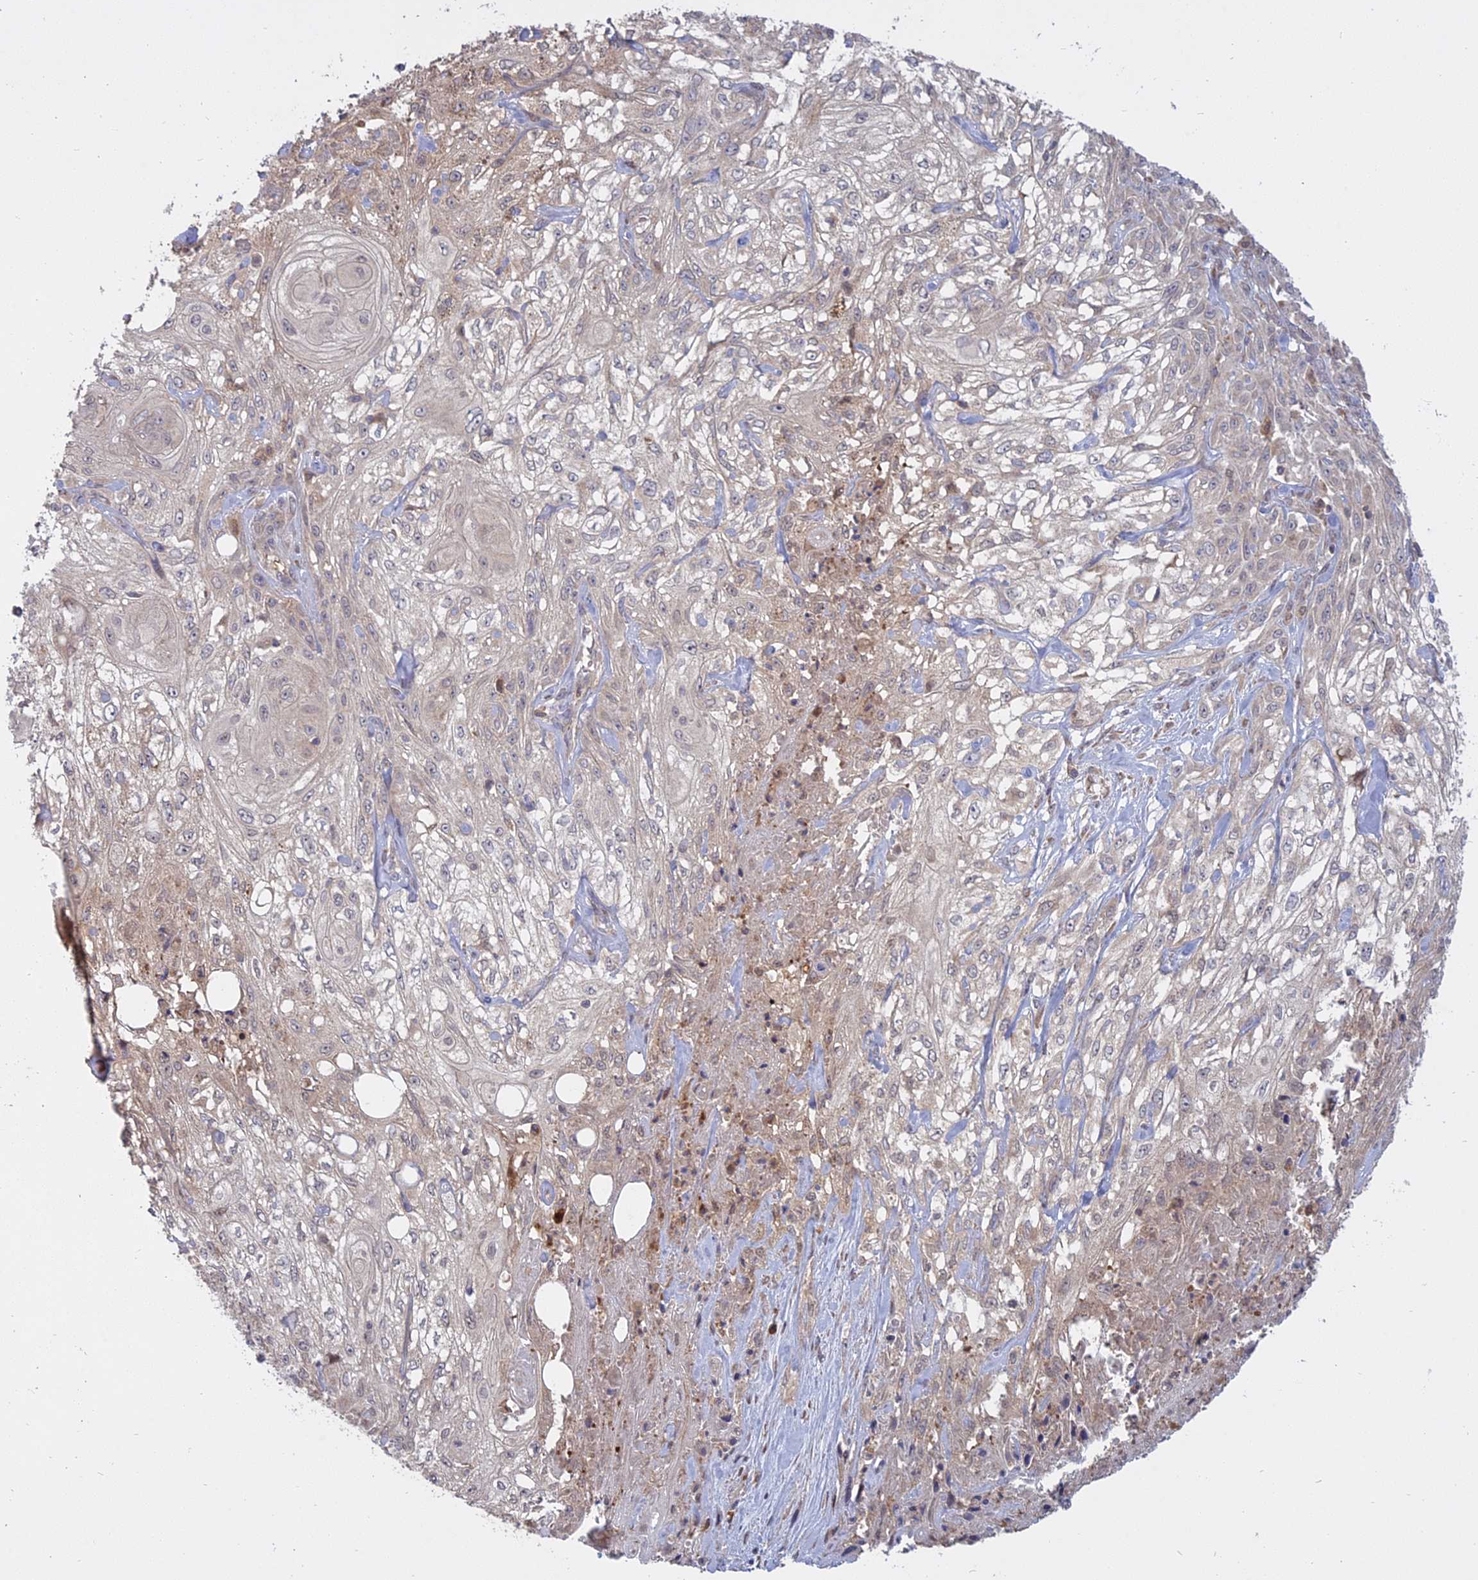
{"staining": {"intensity": "negative", "quantity": "none", "location": "none"}, "tissue": "skin cancer", "cell_type": "Tumor cells", "image_type": "cancer", "snomed": [{"axis": "morphology", "description": "Squamous cell carcinoma, NOS"}, {"axis": "morphology", "description": "Squamous cell carcinoma, metastatic, NOS"}, {"axis": "topography", "description": "Skin"}, {"axis": "topography", "description": "Lymph node"}], "caption": "This is a micrograph of IHC staining of skin cancer (metastatic squamous cell carcinoma), which shows no expression in tumor cells.", "gene": "TMEM208", "patient": {"sex": "male", "age": 75}}